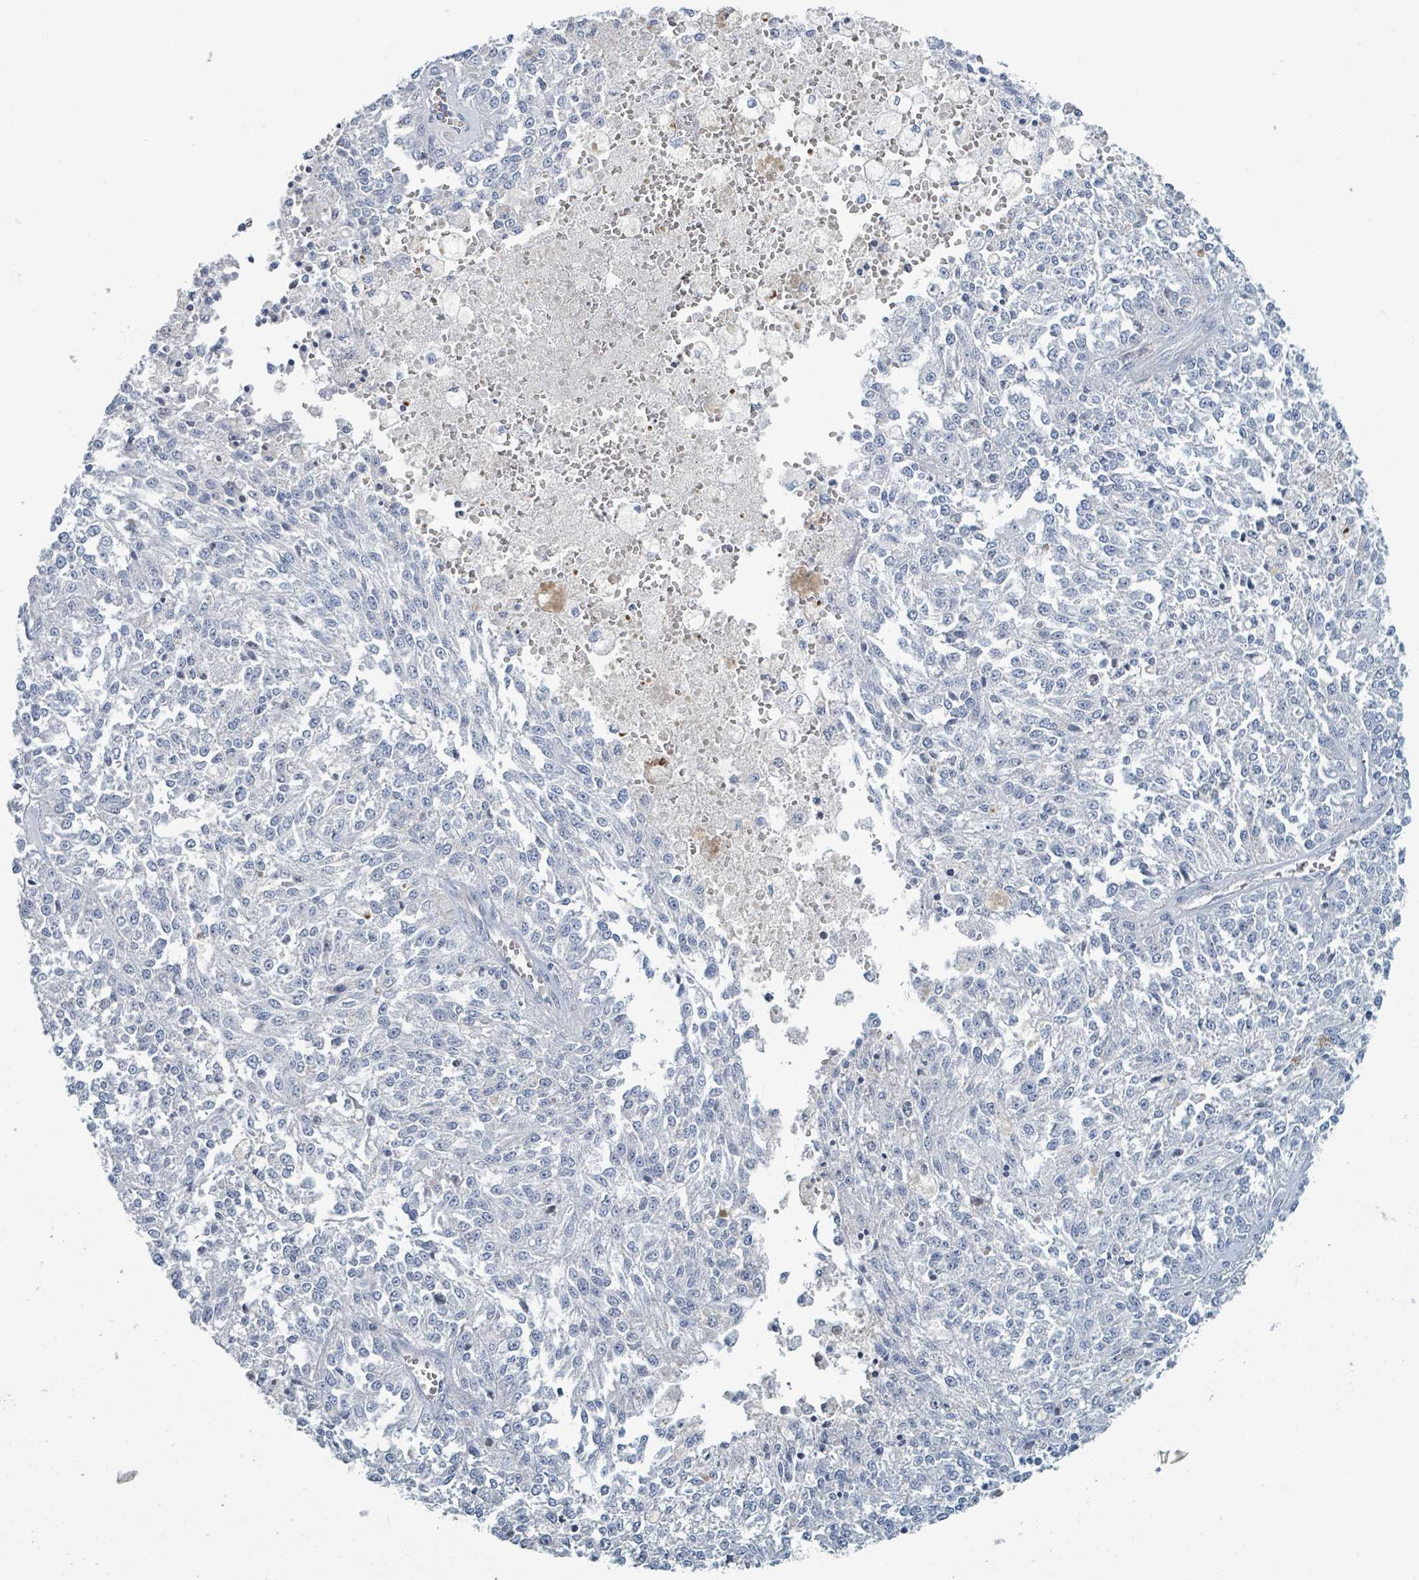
{"staining": {"intensity": "negative", "quantity": "none", "location": "none"}, "tissue": "melanoma", "cell_type": "Tumor cells", "image_type": "cancer", "snomed": [{"axis": "morphology", "description": "Malignant melanoma, NOS"}, {"axis": "topography", "description": "Skin"}], "caption": "Micrograph shows no protein expression in tumor cells of malignant melanoma tissue.", "gene": "RAB33B", "patient": {"sex": "female", "age": 64}}